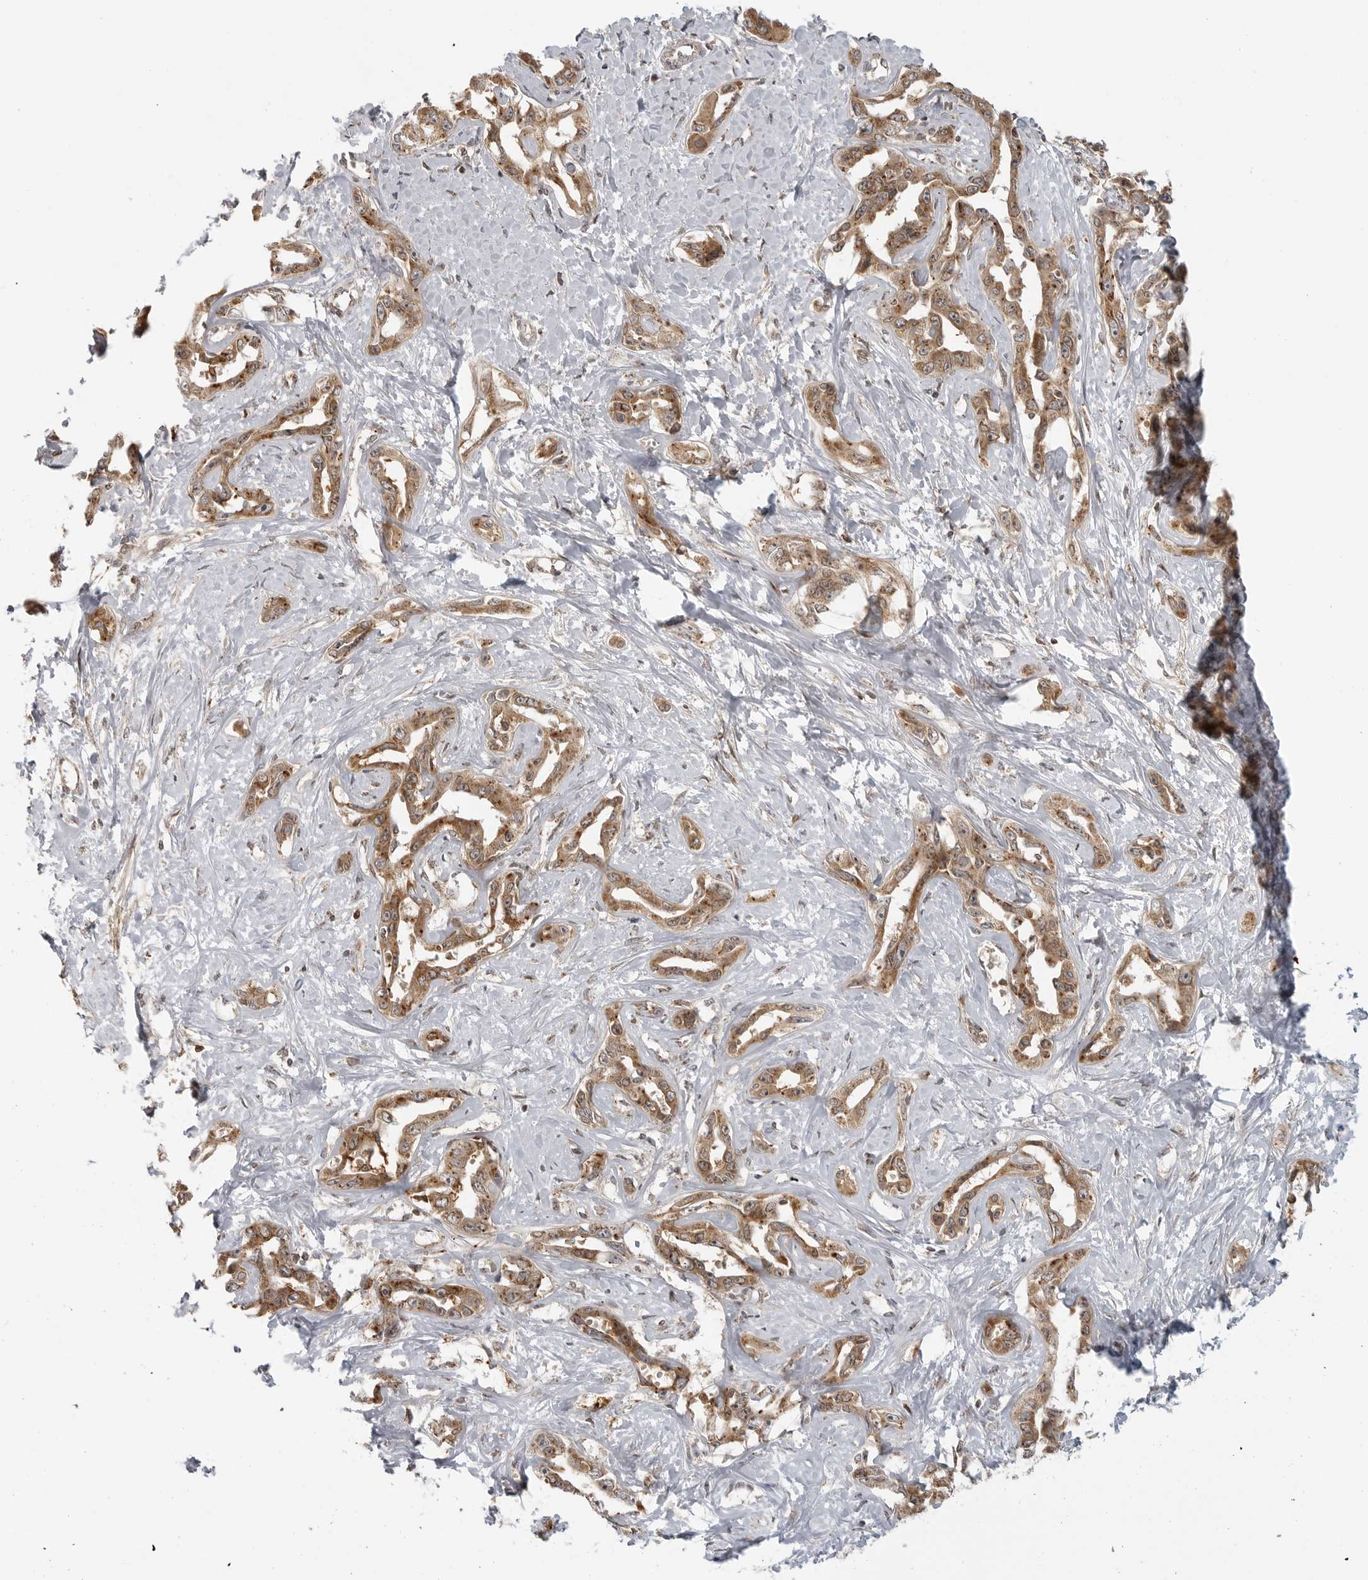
{"staining": {"intensity": "moderate", "quantity": ">75%", "location": "cytoplasmic/membranous"}, "tissue": "liver cancer", "cell_type": "Tumor cells", "image_type": "cancer", "snomed": [{"axis": "morphology", "description": "Cholangiocarcinoma"}, {"axis": "topography", "description": "Liver"}], "caption": "Protein expression by immunohistochemistry reveals moderate cytoplasmic/membranous staining in approximately >75% of tumor cells in liver cholangiocarcinoma.", "gene": "COPA", "patient": {"sex": "male", "age": 59}}